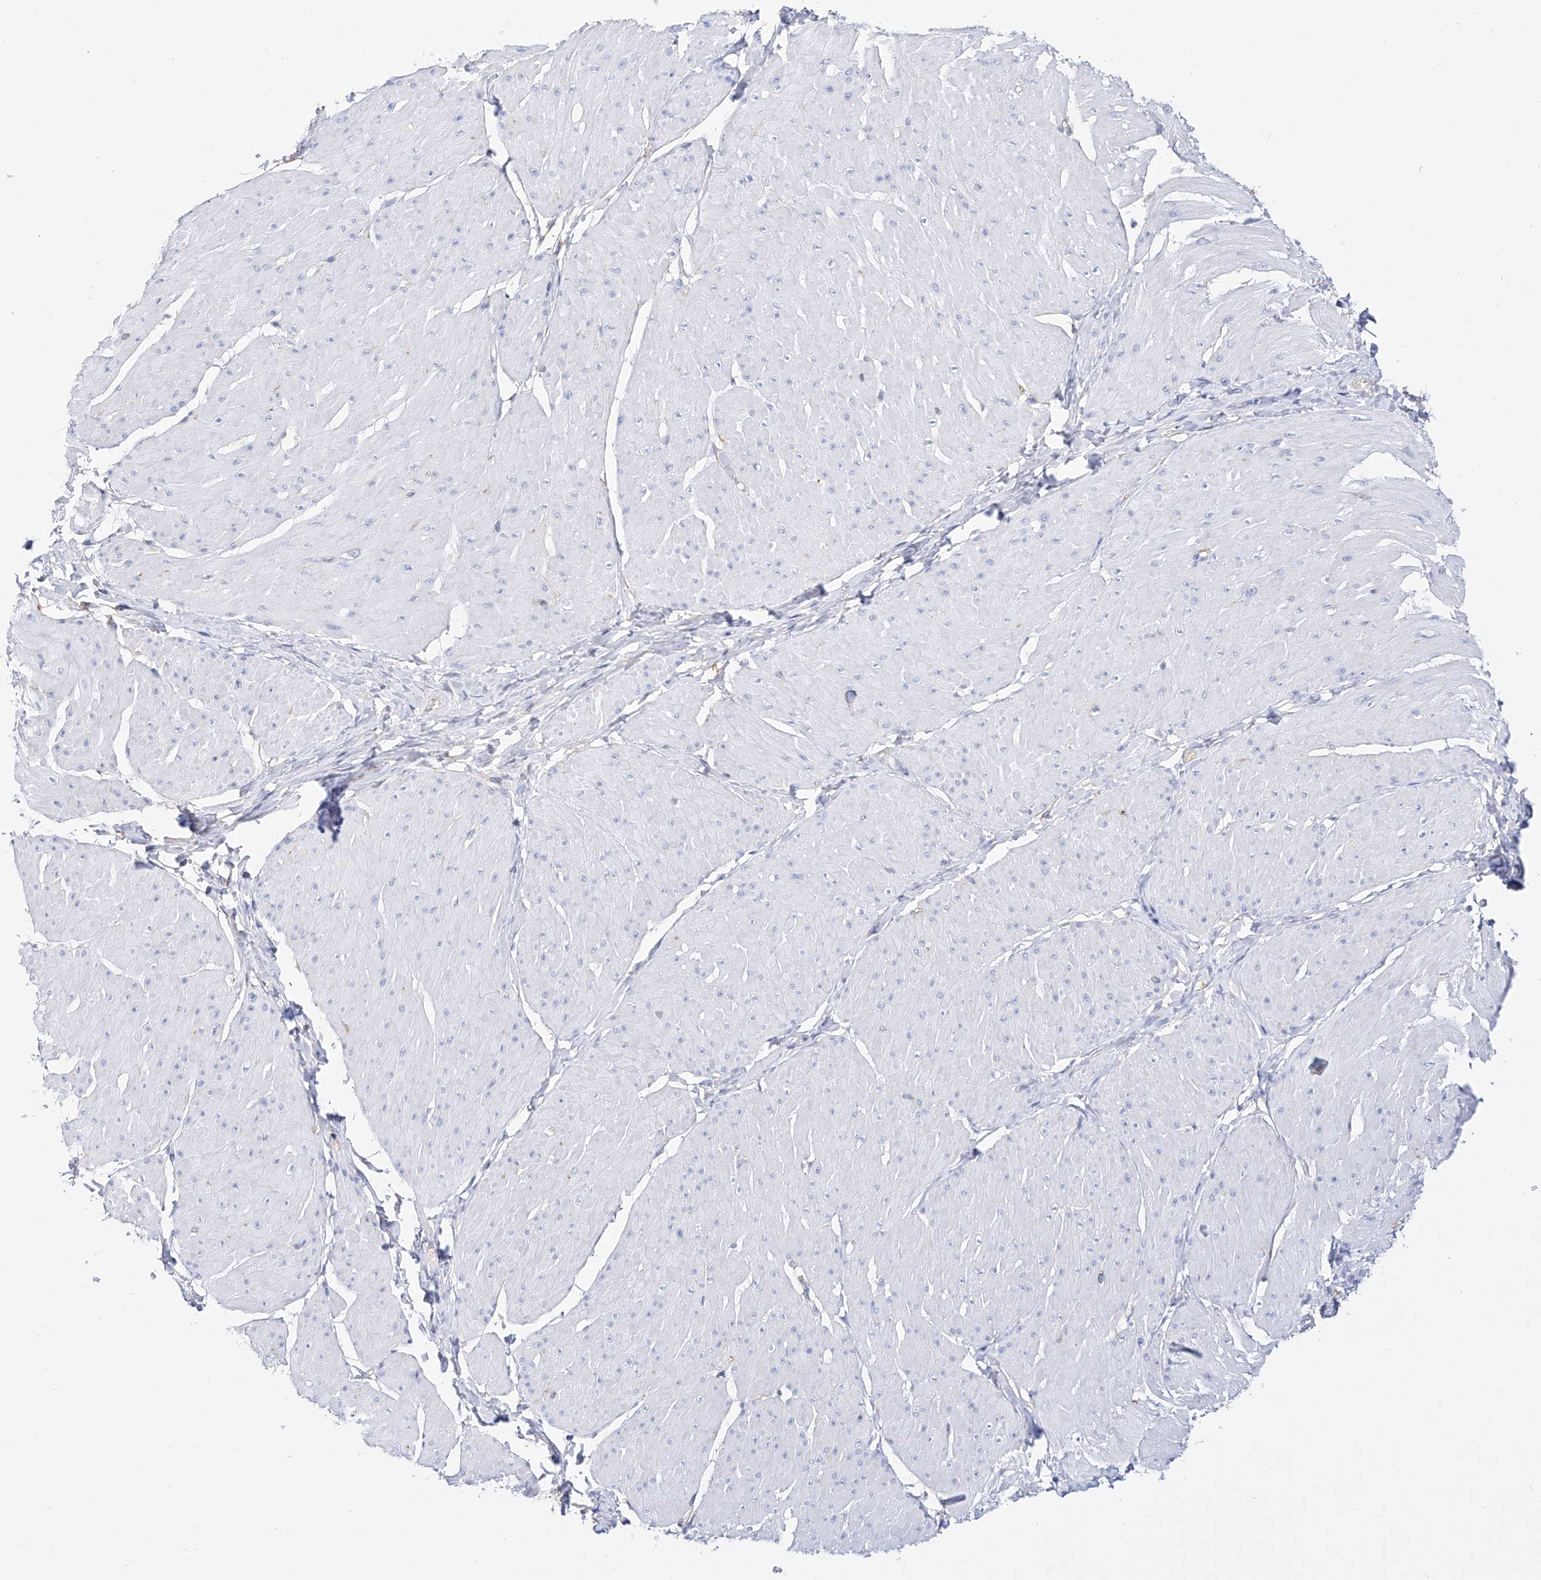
{"staining": {"intensity": "negative", "quantity": "none", "location": "none"}, "tissue": "smooth muscle", "cell_type": "Smooth muscle cells", "image_type": "normal", "snomed": [{"axis": "morphology", "description": "Urothelial carcinoma, High grade"}, {"axis": "topography", "description": "Urinary bladder"}], "caption": "Protein analysis of unremarkable smooth muscle reveals no significant expression in smooth muscle cells.", "gene": "ZNF653", "patient": {"sex": "male", "age": 46}}